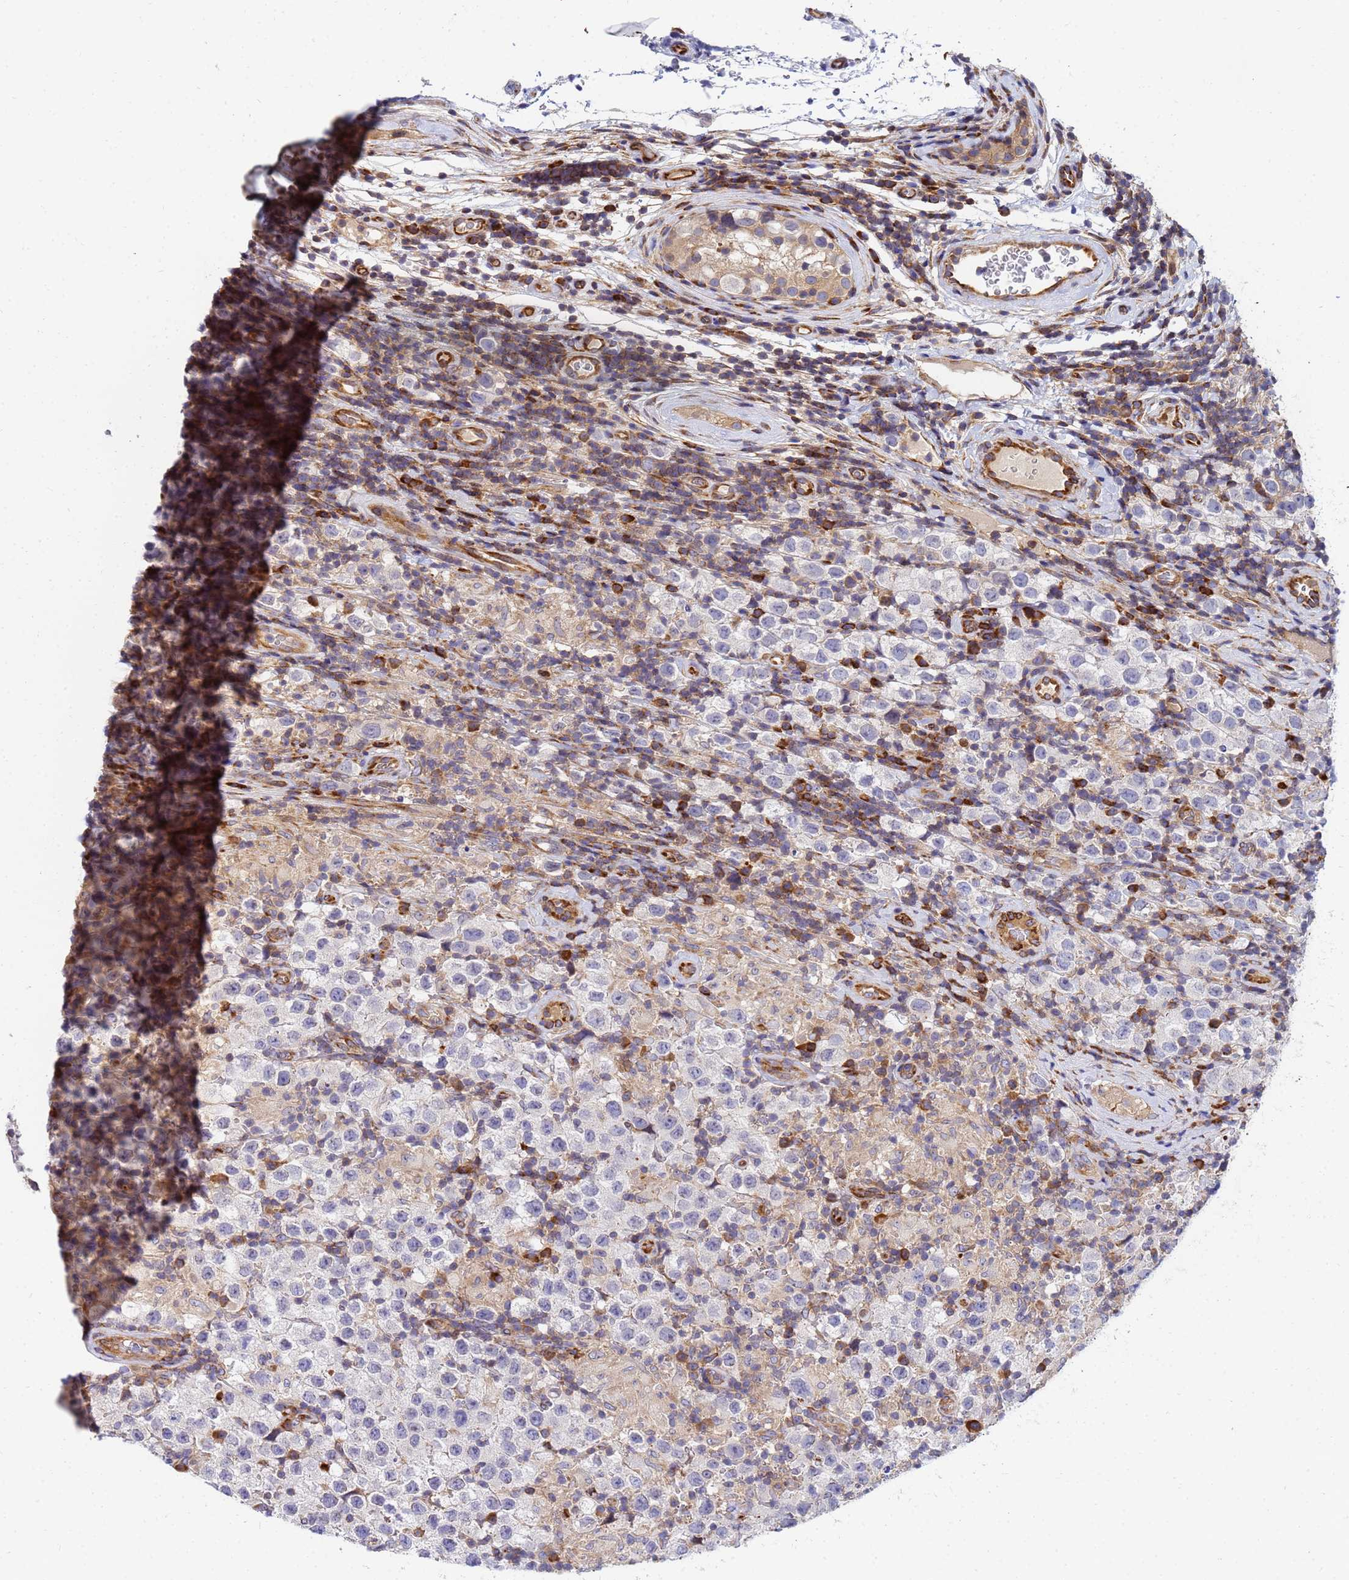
{"staining": {"intensity": "negative", "quantity": "none", "location": "none"}, "tissue": "testis cancer", "cell_type": "Tumor cells", "image_type": "cancer", "snomed": [{"axis": "morphology", "description": "Seminoma, NOS"}, {"axis": "morphology", "description": "Carcinoma, Embryonal, NOS"}, {"axis": "topography", "description": "Testis"}], "caption": "The micrograph exhibits no staining of tumor cells in testis cancer.", "gene": "POM121", "patient": {"sex": "male", "age": 41}}